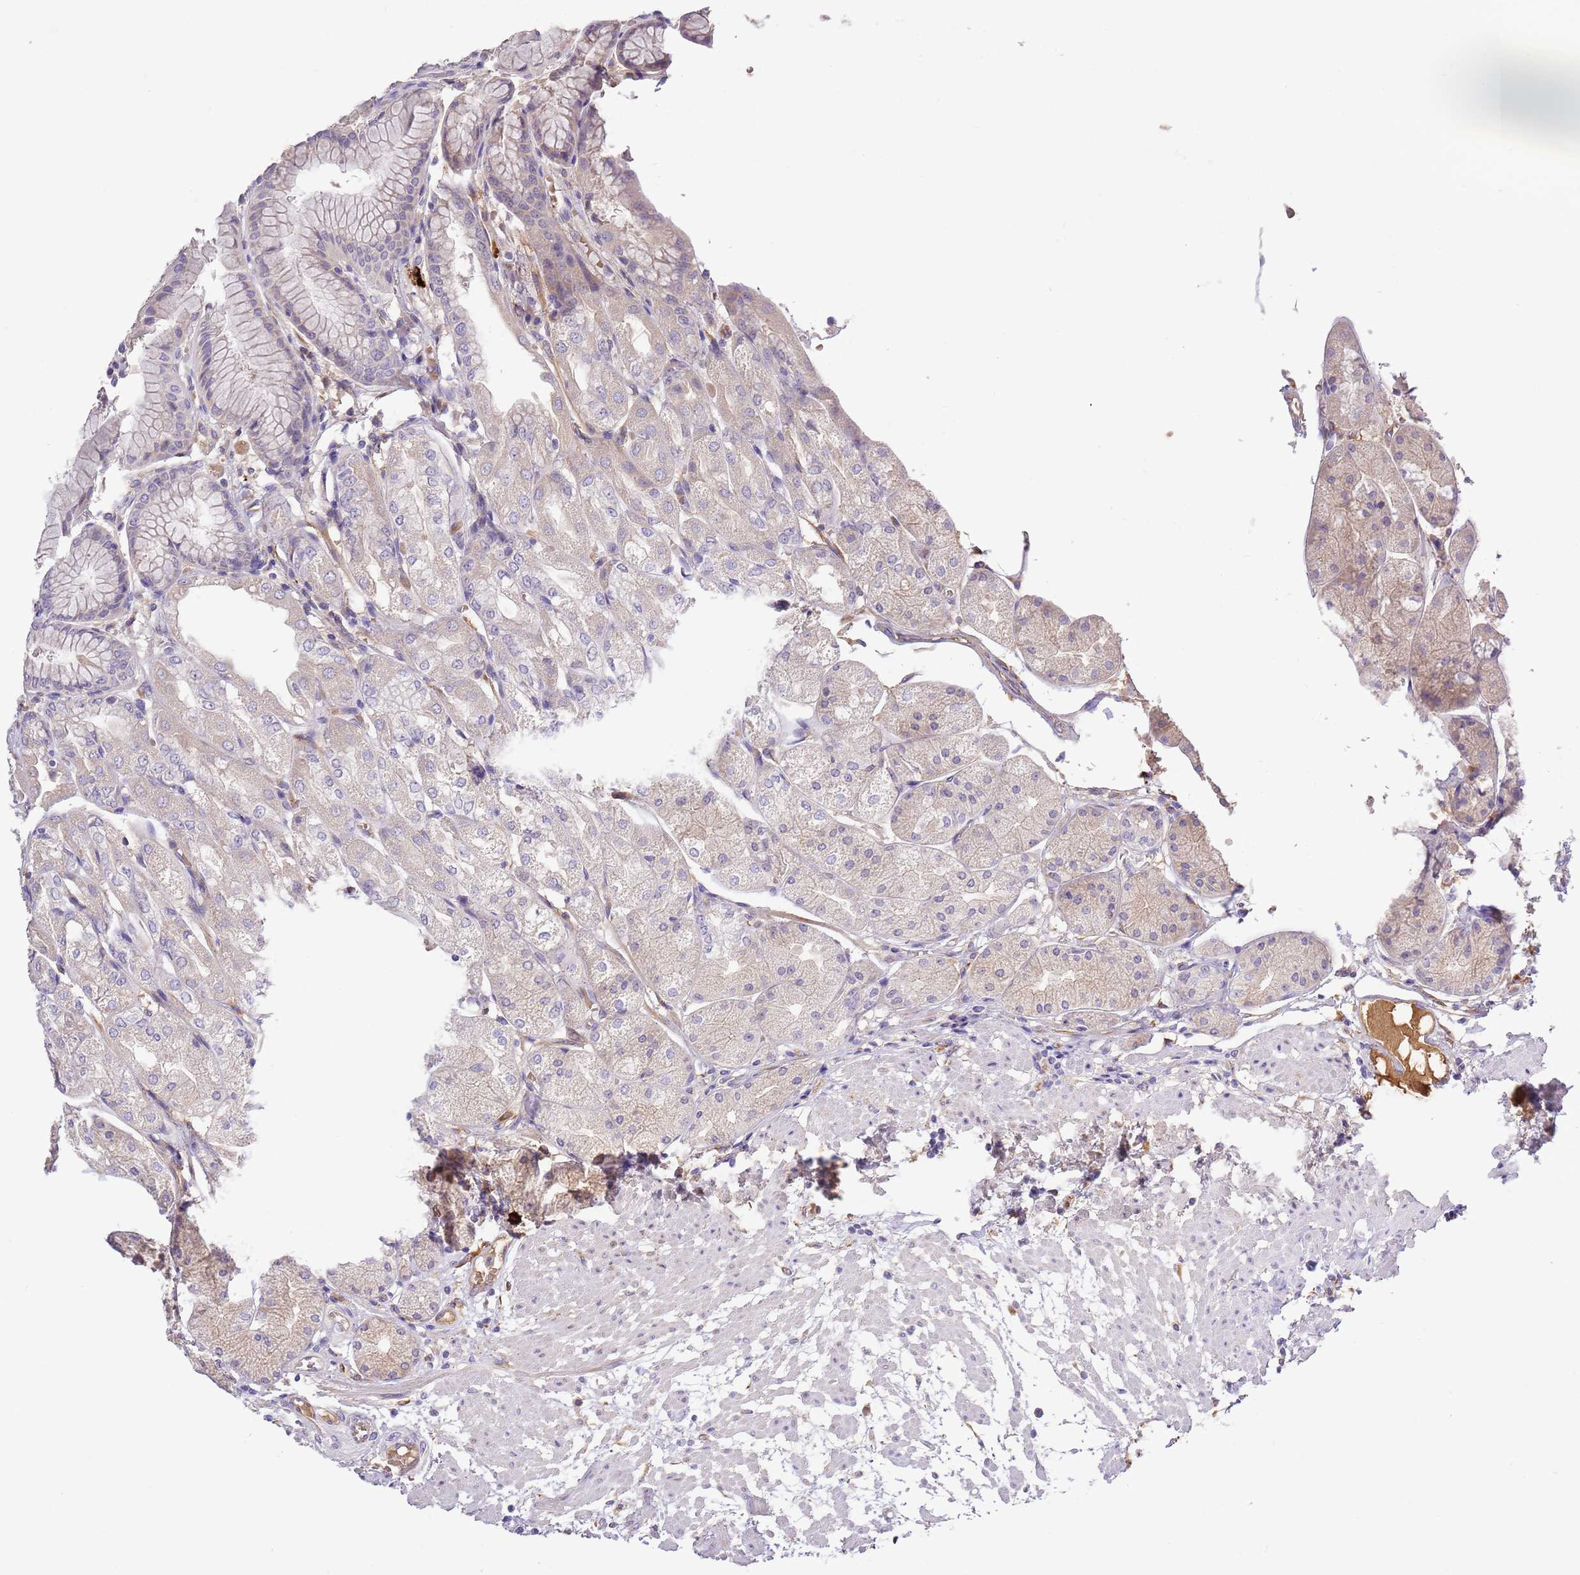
{"staining": {"intensity": "weak", "quantity": "25%-75%", "location": "cytoplasmic/membranous"}, "tissue": "stomach", "cell_type": "Glandular cells", "image_type": "normal", "snomed": [{"axis": "morphology", "description": "Normal tissue, NOS"}, {"axis": "topography", "description": "Stomach, upper"}], "caption": "This micrograph exhibits IHC staining of normal stomach, with low weak cytoplasmic/membranous staining in about 25%-75% of glandular cells.", "gene": "RFK", "patient": {"sex": "male", "age": 72}}